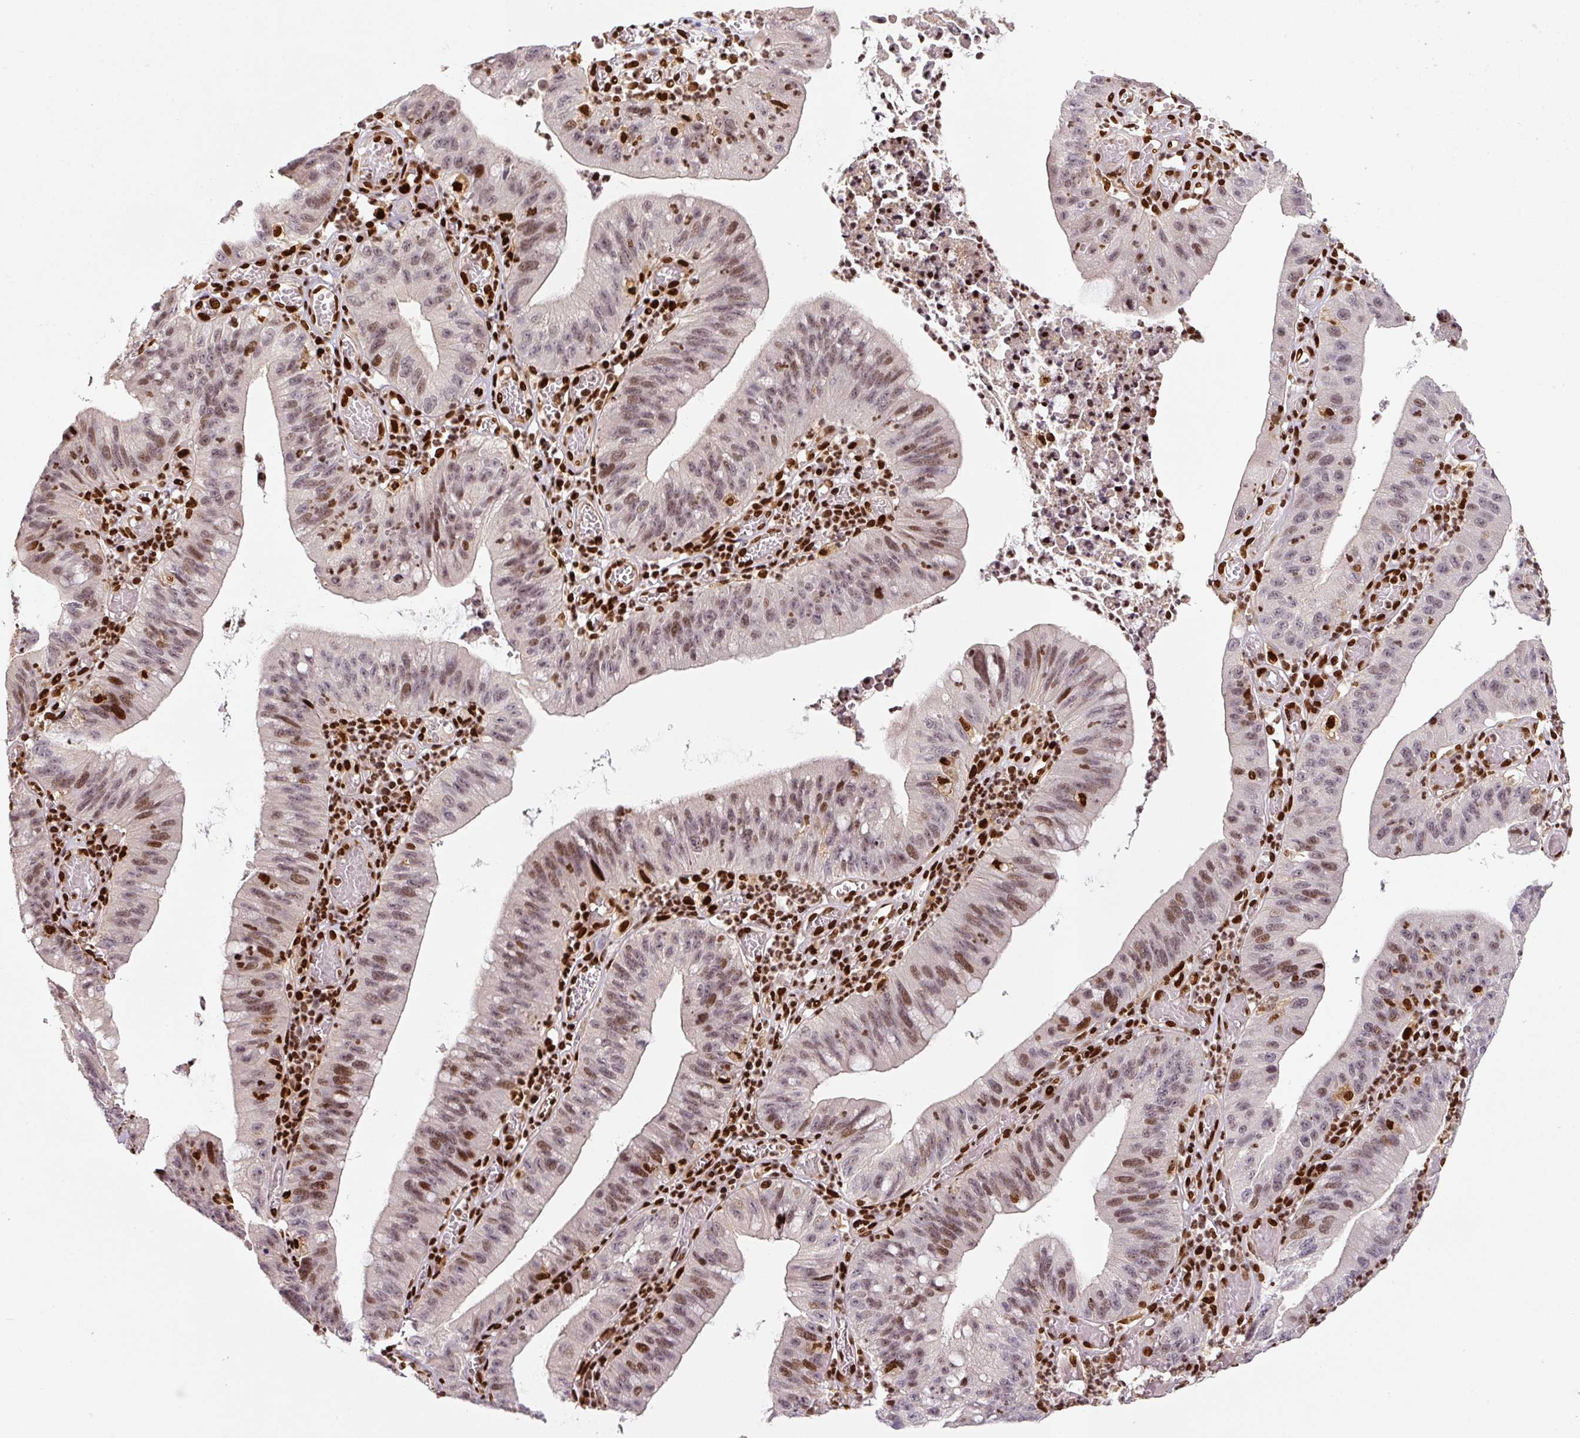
{"staining": {"intensity": "moderate", "quantity": "25%-75%", "location": "nuclear"}, "tissue": "stomach cancer", "cell_type": "Tumor cells", "image_type": "cancer", "snomed": [{"axis": "morphology", "description": "Adenocarcinoma, NOS"}, {"axis": "topography", "description": "Stomach"}], "caption": "Immunohistochemical staining of stomach adenocarcinoma displays moderate nuclear protein positivity in approximately 25%-75% of tumor cells.", "gene": "PYDC2", "patient": {"sex": "male", "age": 59}}